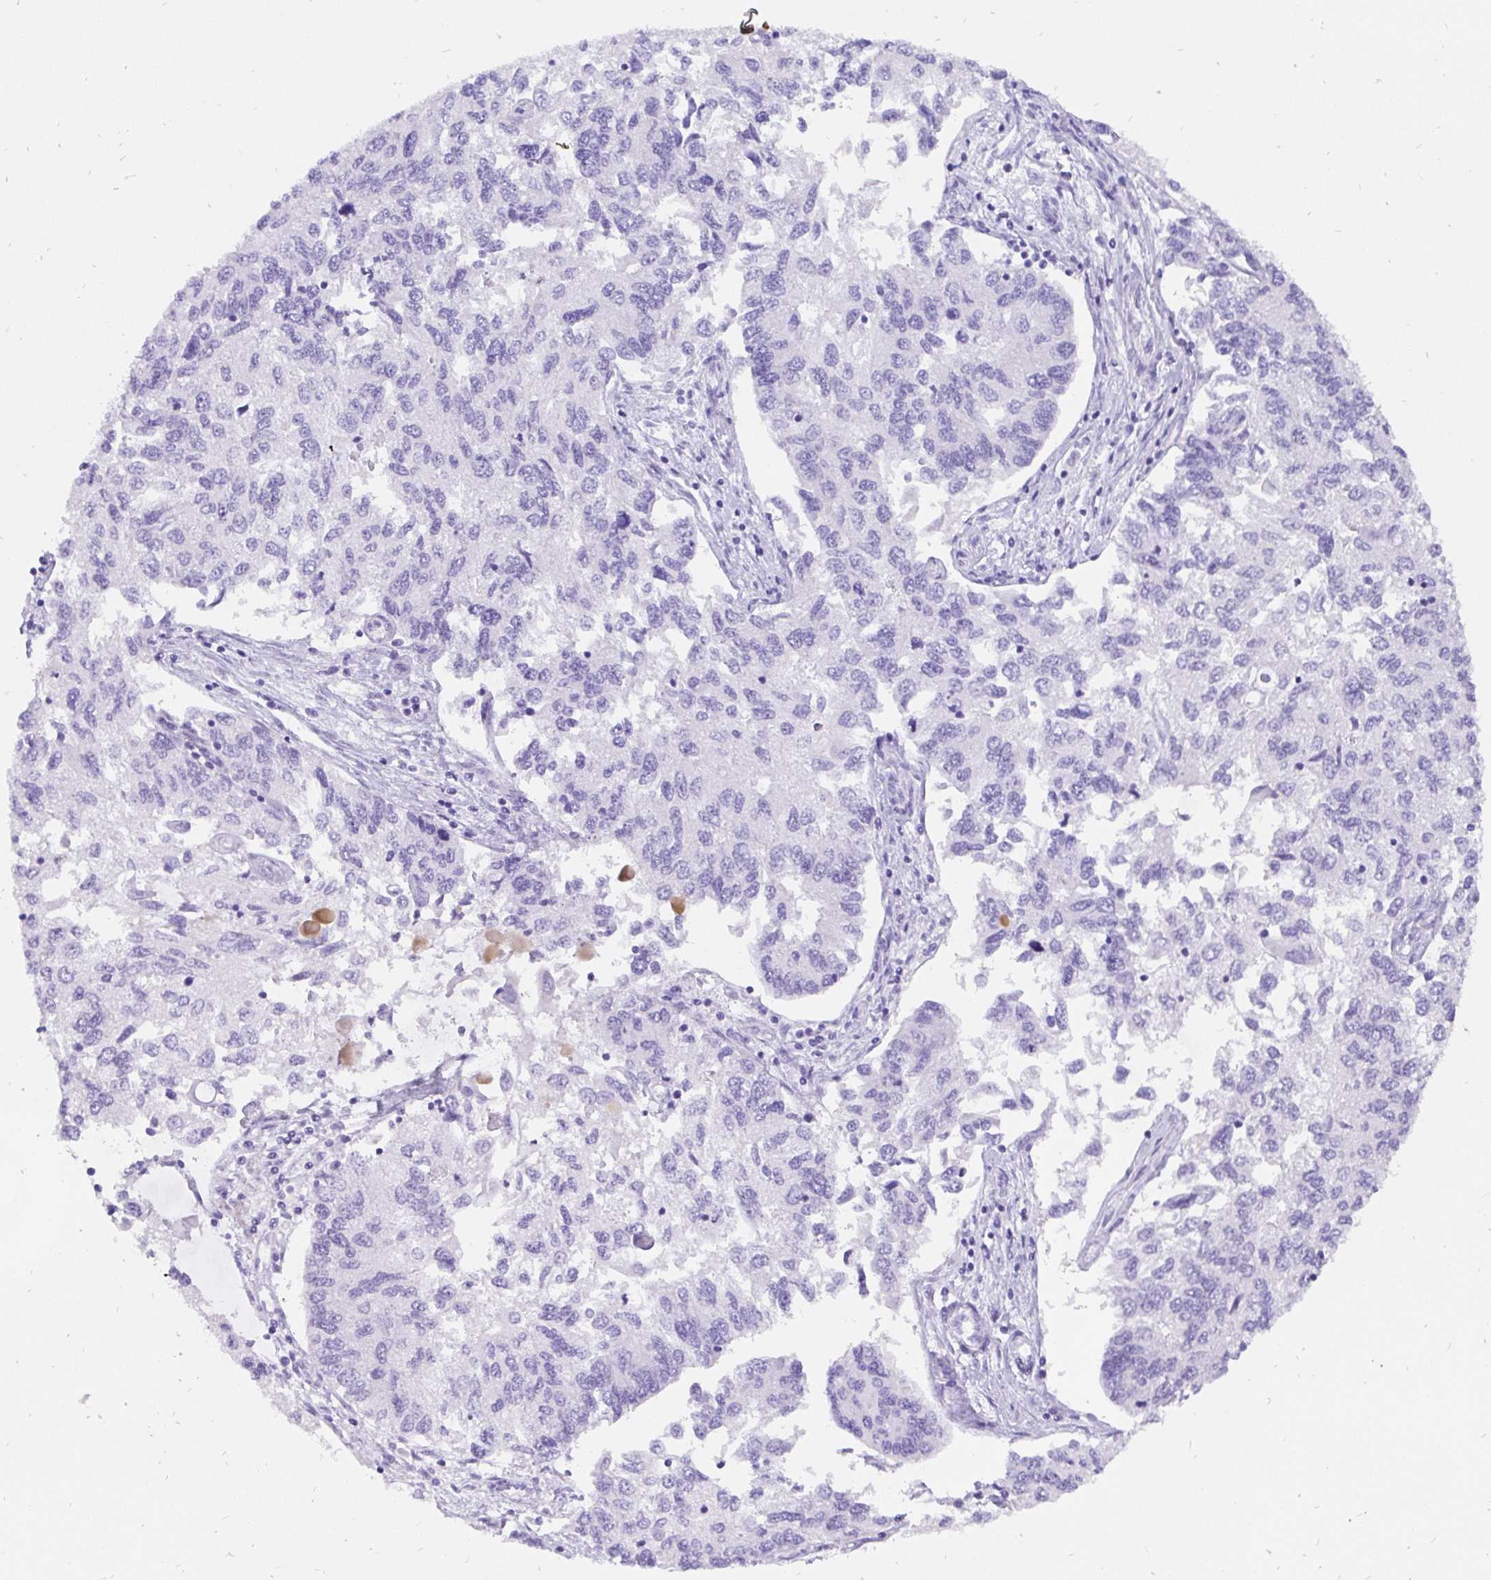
{"staining": {"intensity": "negative", "quantity": "none", "location": "none"}, "tissue": "endometrial cancer", "cell_type": "Tumor cells", "image_type": "cancer", "snomed": [{"axis": "morphology", "description": "Carcinoma, NOS"}, {"axis": "topography", "description": "Uterus"}], "caption": "High power microscopy photomicrograph of an IHC micrograph of endometrial cancer (carcinoma), revealing no significant expression in tumor cells. (DAB (3,3'-diaminobenzidine) immunohistochemistry, high magnification).", "gene": "KRT13", "patient": {"sex": "female", "age": 76}}